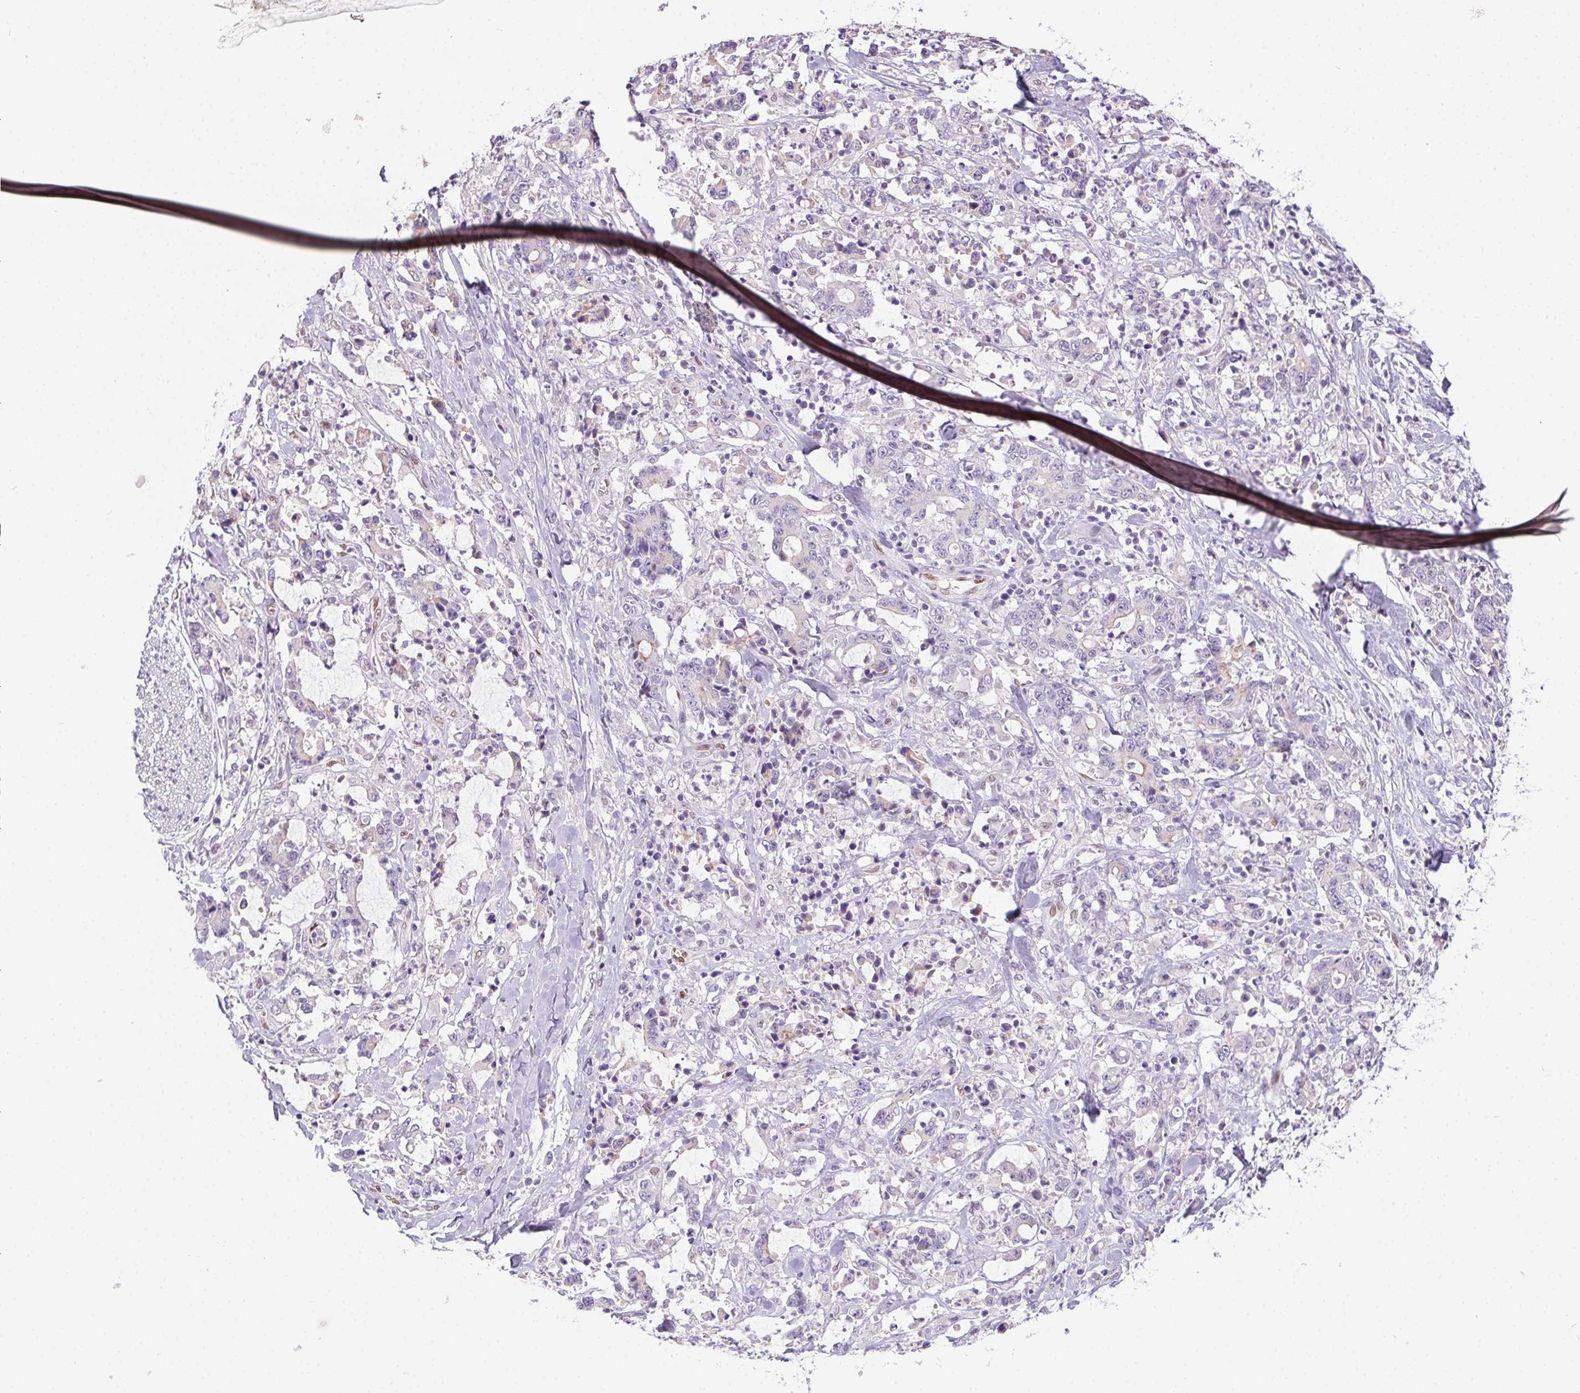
{"staining": {"intensity": "negative", "quantity": "none", "location": "none"}, "tissue": "stomach cancer", "cell_type": "Tumor cells", "image_type": "cancer", "snomed": [{"axis": "morphology", "description": "Adenocarcinoma, NOS"}, {"axis": "topography", "description": "Stomach, upper"}], "caption": "Immunohistochemistry (IHC) photomicrograph of human stomach cancer (adenocarcinoma) stained for a protein (brown), which displays no expression in tumor cells. (DAB (3,3'-diaminobenzidine) immunohistochemistry (IHC) visualized using brightfield microscopy, high magnification).", "gene": "SP9", "patient": {"sex": "male", "age": 68}}